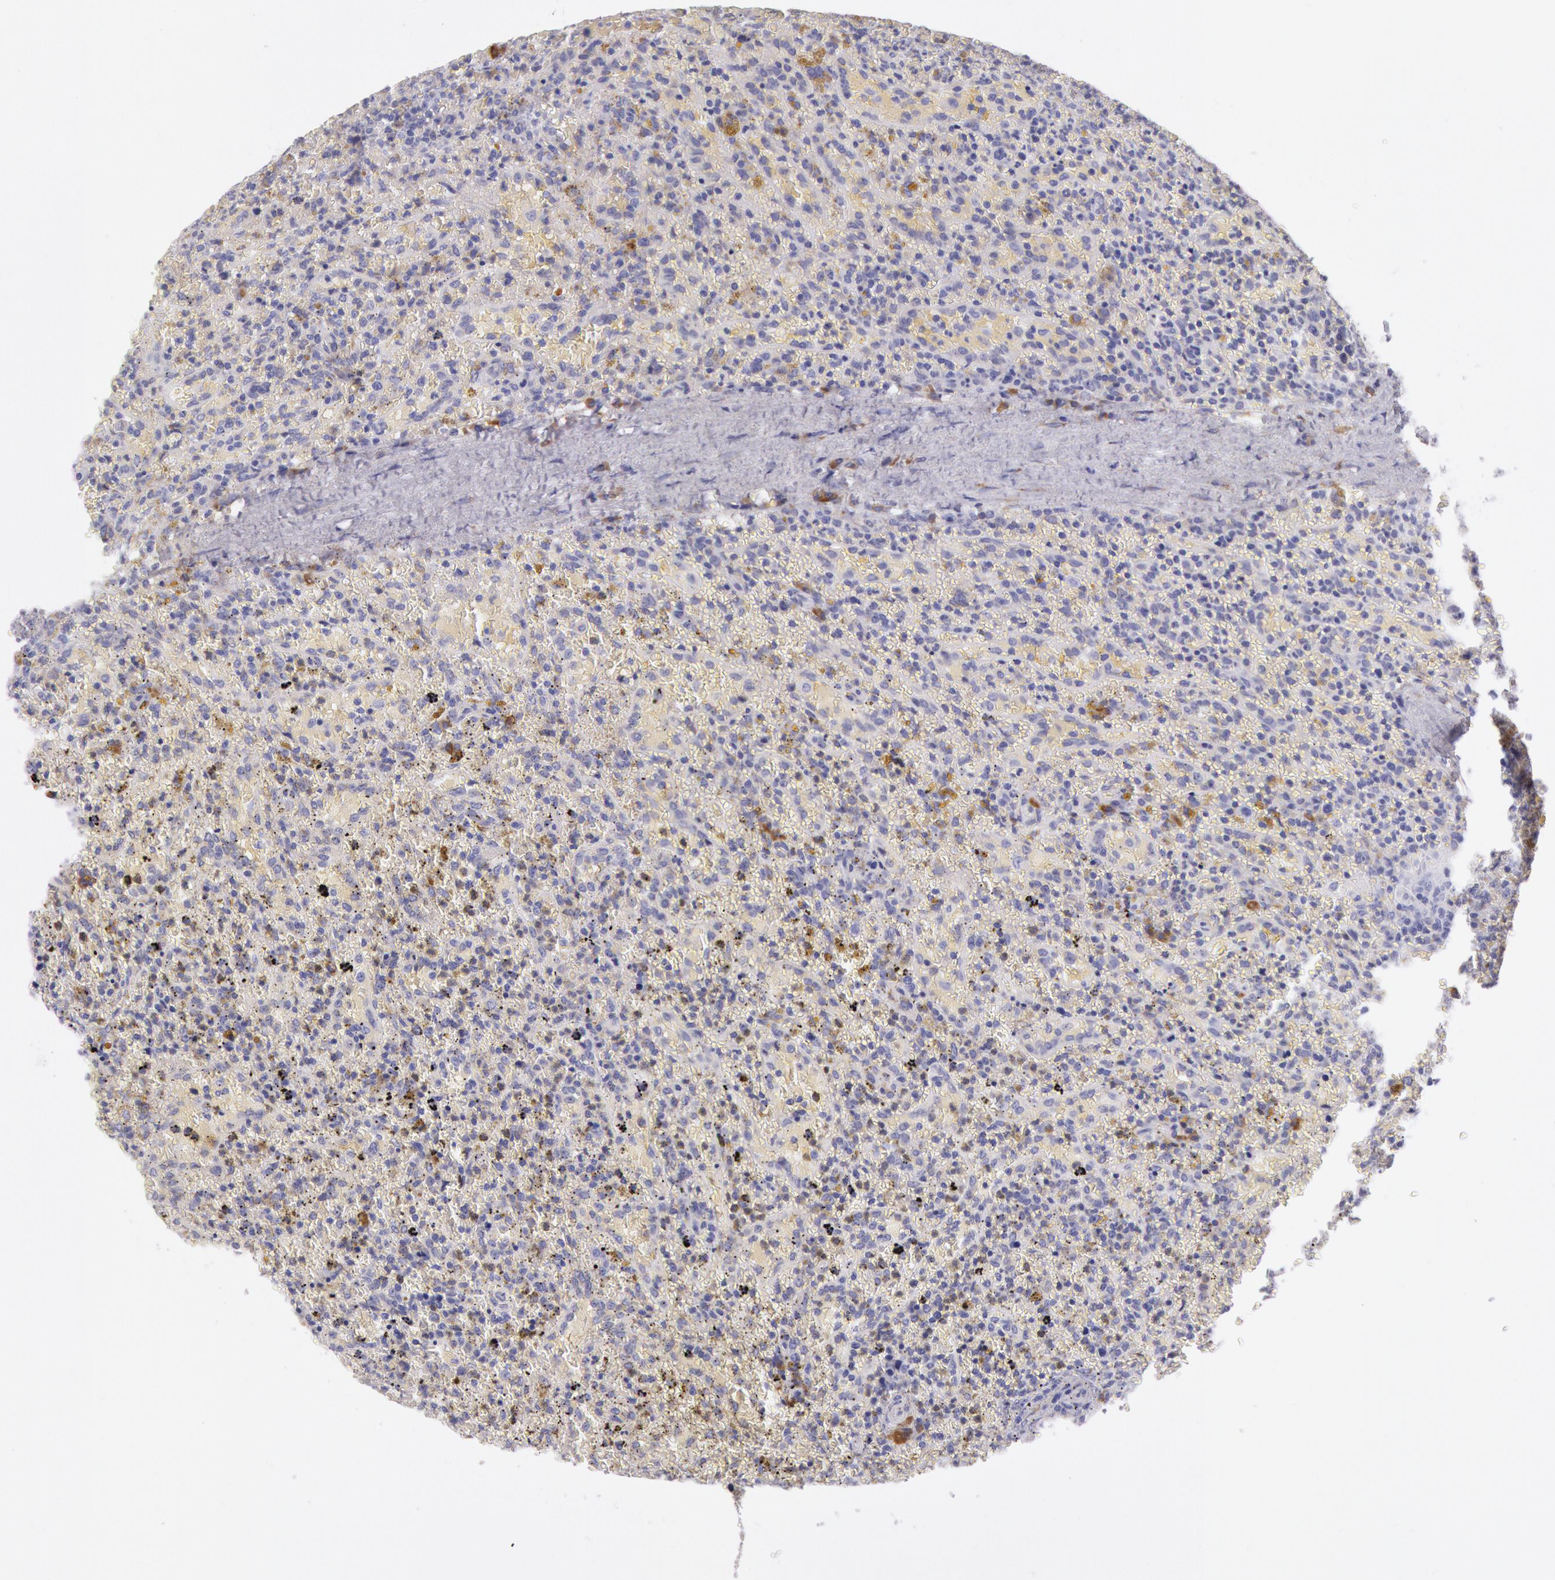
{"staining": {"intensity": "weak", "quantity": "<25%", "location": "cytoplasmic/membranous"}, "tissue": "lymphoma", "cell_type": "Tumor cells", "image_type": "cancer", "snomed": [{"axis": "morphology", "description": "Malignant lymphoma, non-Hodgkin's type, High grade"}, {"axis": "topography", "description": "Spleen"}, {"axis": "topography", "description": "Lymph node"}], "caption": "IHC of human lymphoma displays no staining in tumor cells.", "gene": "CIDEB", "patient": {"sex": "female", "age": 70}}